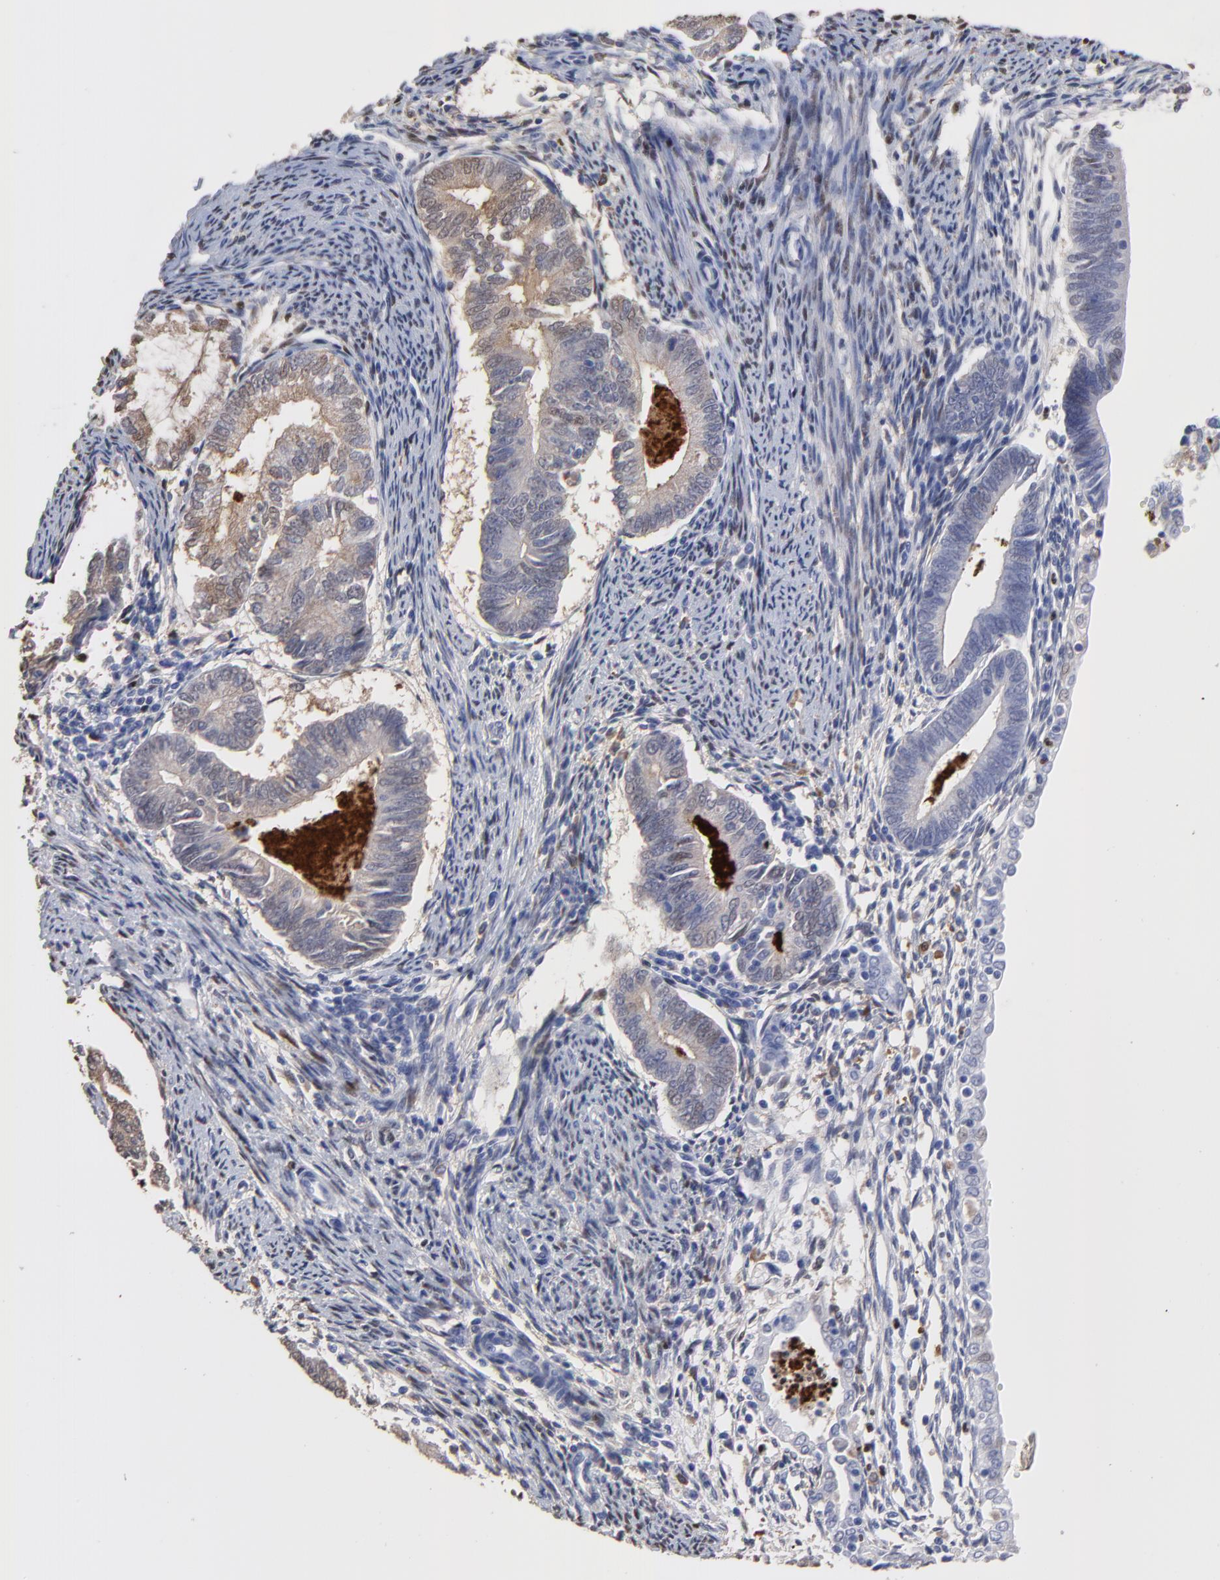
{"staining": {"intensity": "moderate", "quantity": "25%-75%", "location": "cytoplasmic/membranous,nuclear"}, "tissue": "endometrial cancer", "cell_type": "Tumor cells", "image_type": "cancer", "snomed": [{"axis": "morphology", "description": "Adenocarcinoma, NOS"}, {"axis": "topography", "description": "Endometrium"}], "caption": "Endometrial adenocarcinoma was stained to show a protein in brown. There is medium levels of moderate cytoplasmic/membranous and nuclear positivity in approximately 25%-75% of tumor cells.", "gene": "SMARCA1", "patient": {"sex": "female", "age": 63}}